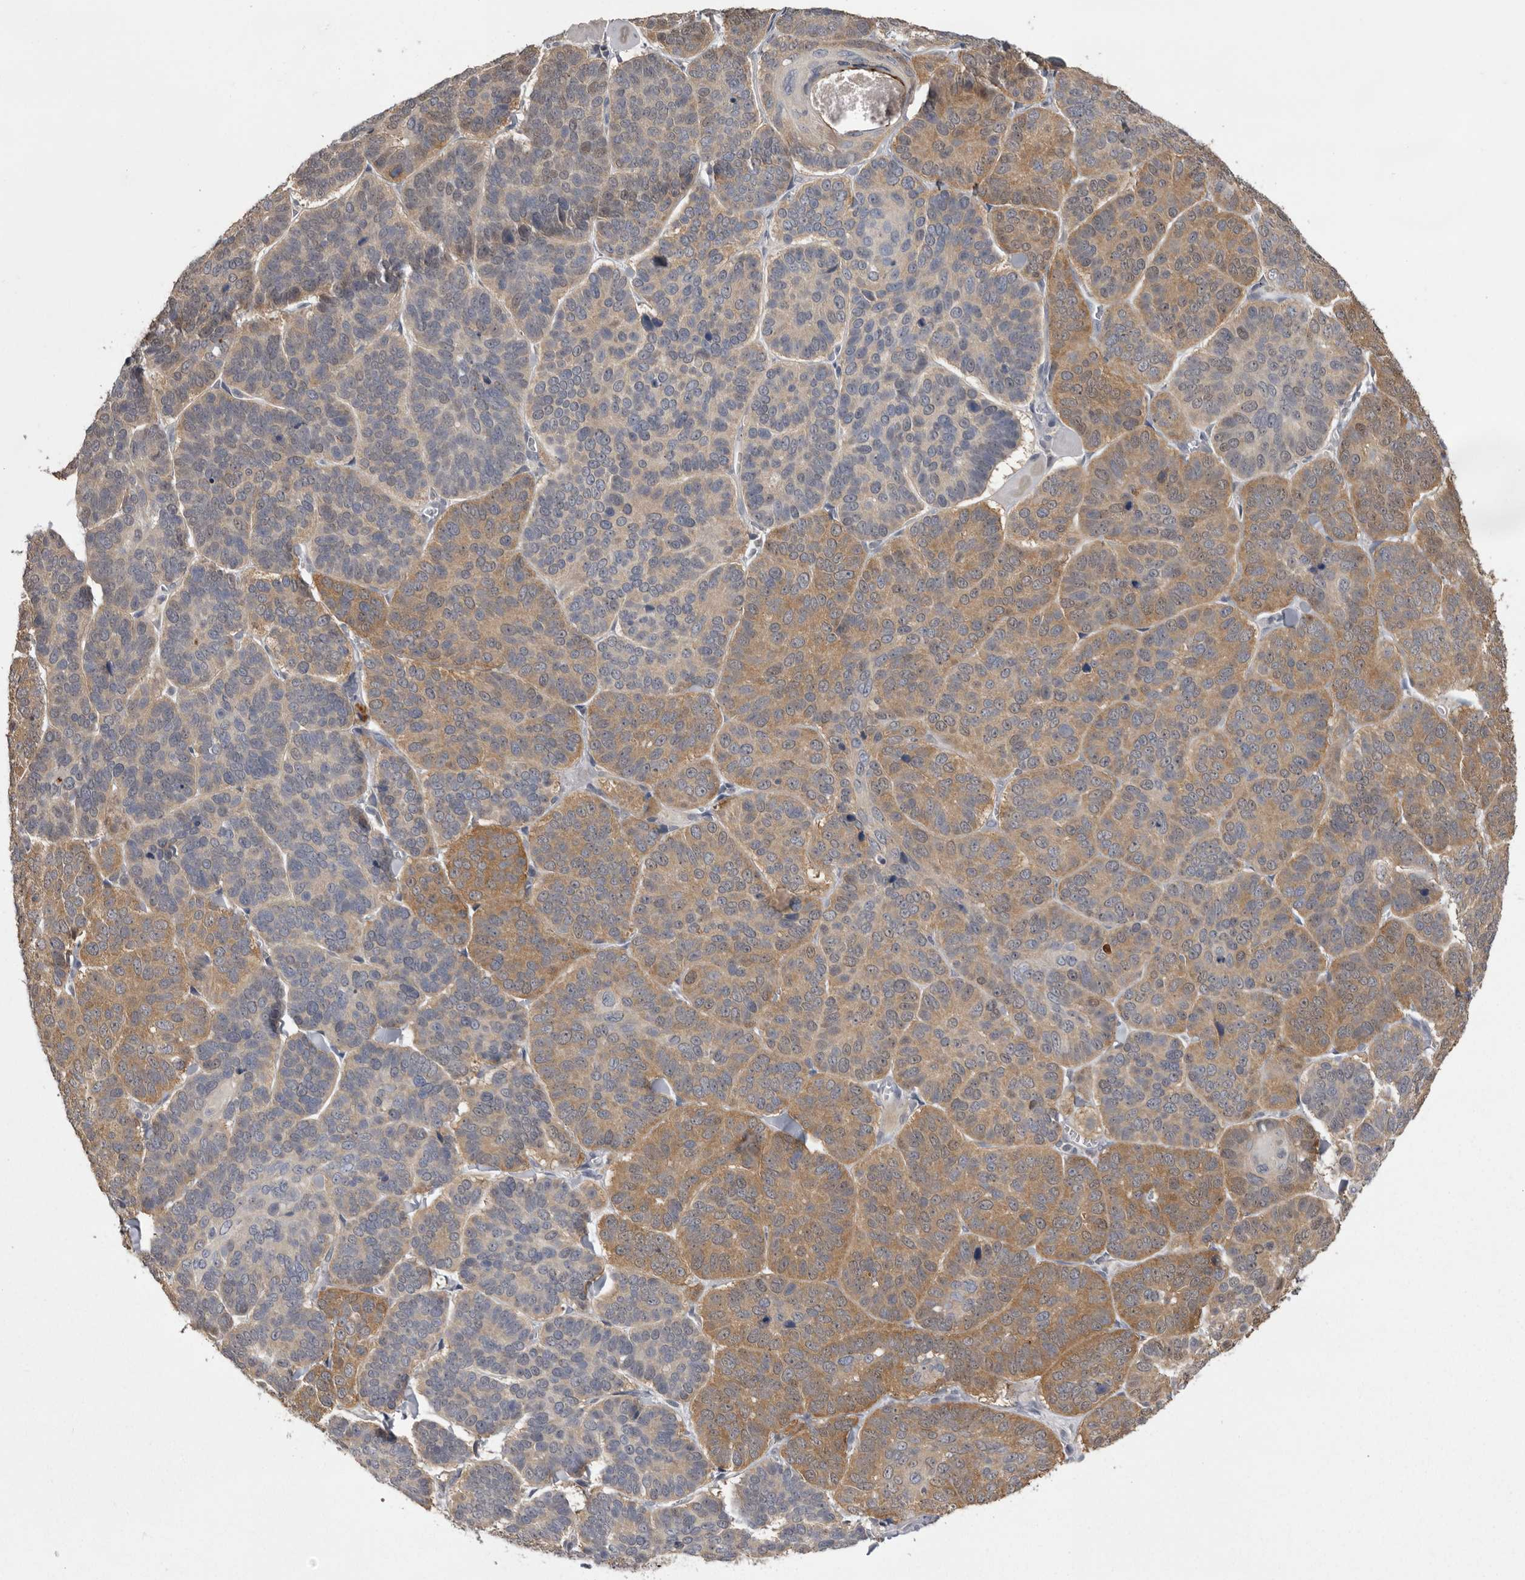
{"staining": {"intensity": "moderate", "quantity": "25%-75%", "location": "cytoplasmic/membranous"}, "tissue": "skin cancer", "cell_type": "Tumor cells", "image_type": "cancer", "snomed": [{"axis": "morphology", "description": "Basal cell carcinoma"}, {"axis": "topography", "description": "Skin"}], "caption": "A medium amount of moderate cytoplasmic/membranous staining is seen in about 25%-75% of tumor cells in skin basal cell carcinoma tissue. (Stains: DAB (3,3'-diaminobenzidine) in brown, nuclei in blue, Microscopy: brightfield microscopy at high magnification).", "gene": "MDH1", "patient": {"sex": "male", "age": 62}}